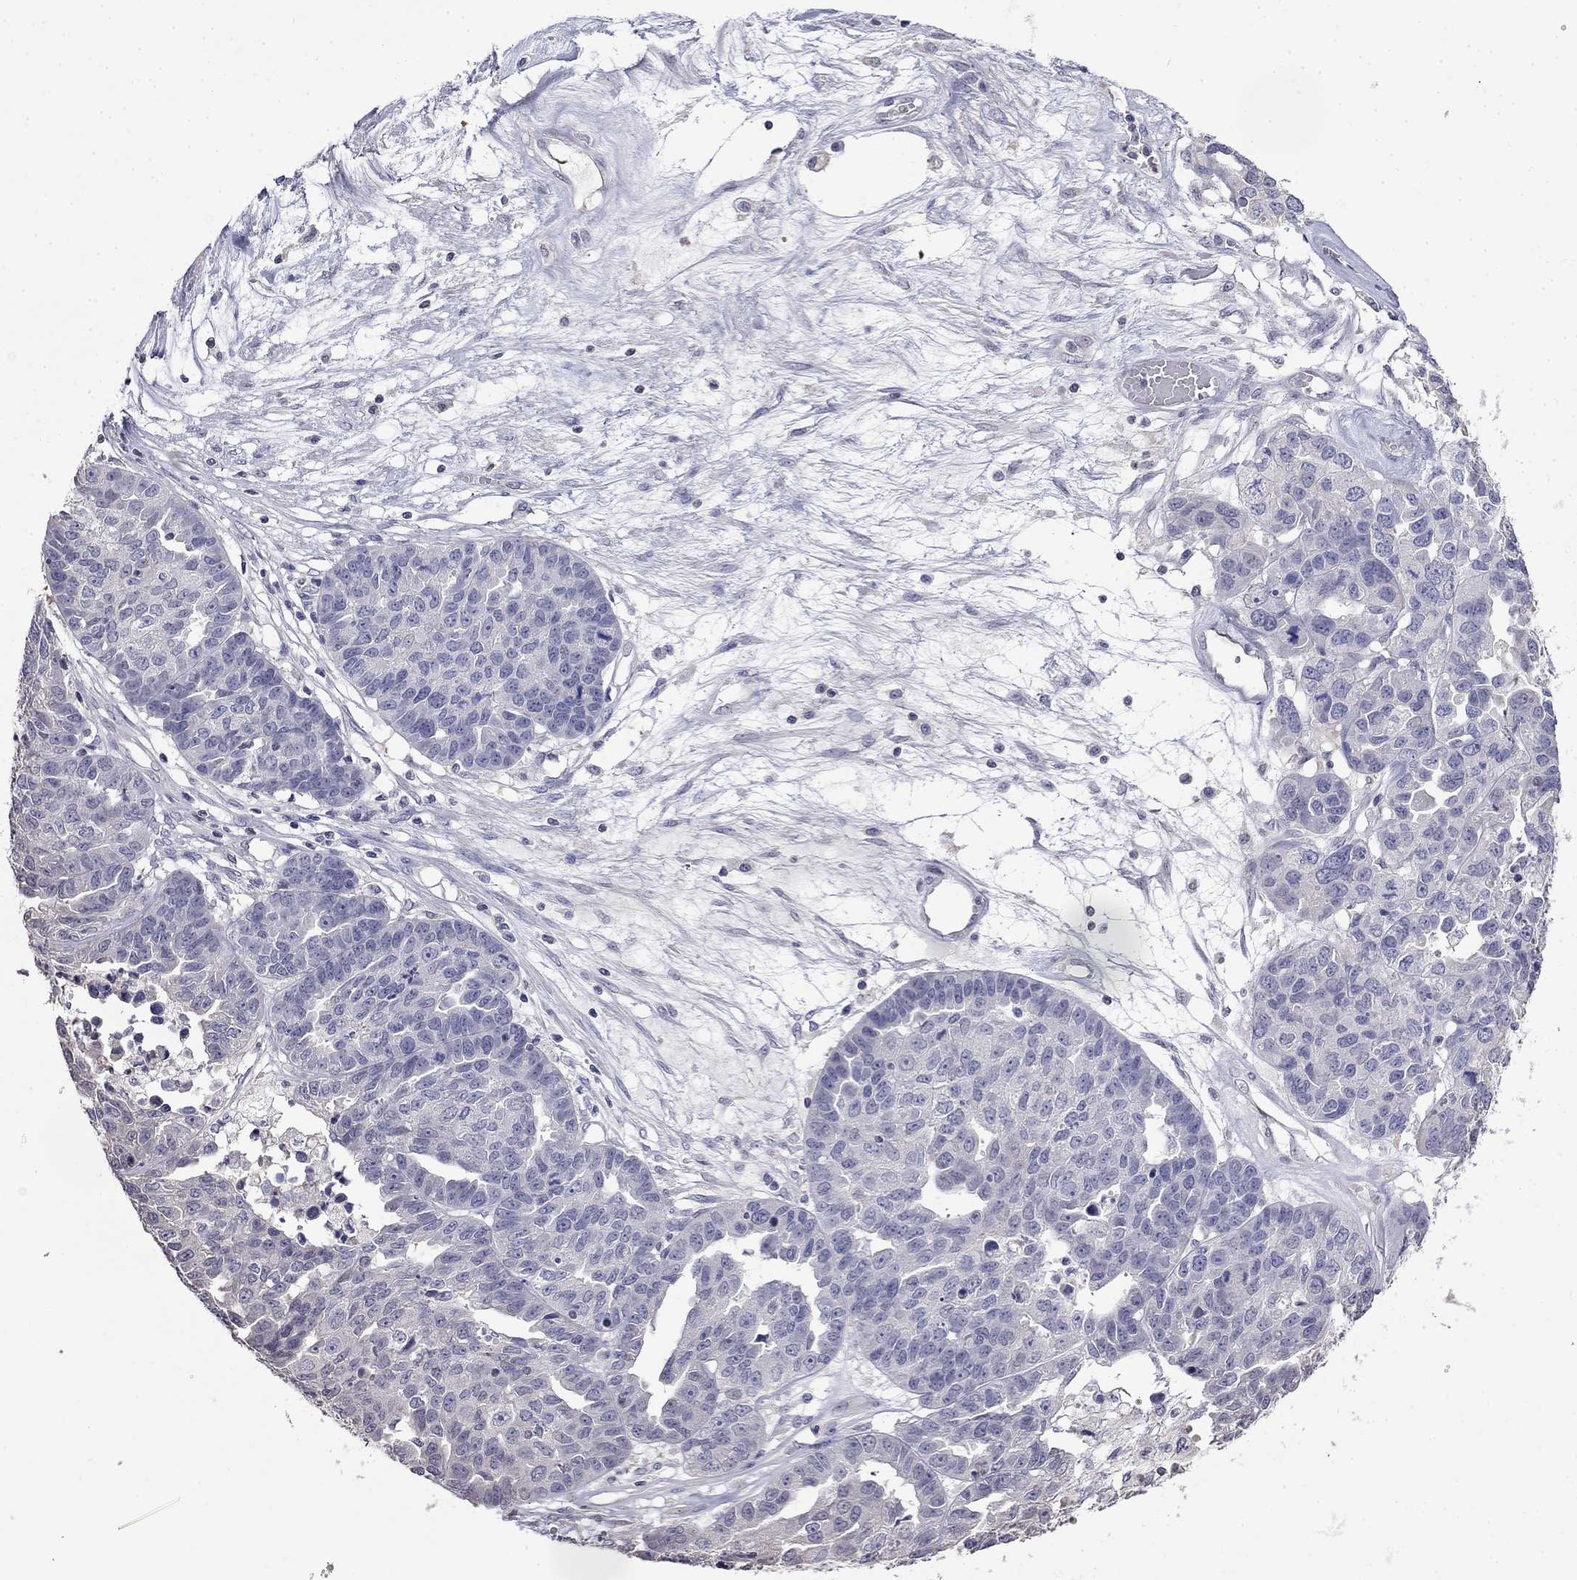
{"staining": {"intensity": "negative", "quantity": "none", "location": "none"}, "tissue": "ovarian cancer", "cell_type": "Tumor cells", "image_type": "cancer", "snomed": [{"axis": "morphology", "description": "Cystadenocarcinoma, serous, NOS"}, {"axis": "topography", "description": "Ovary"}], "caption": "This is an immunohistochemistry (IHC) histopathology image of human ovarian cancer. There is no expression in tumor cells.", "gene": "GUCA1B", "patient": {"sex": "female", "age": 87}}